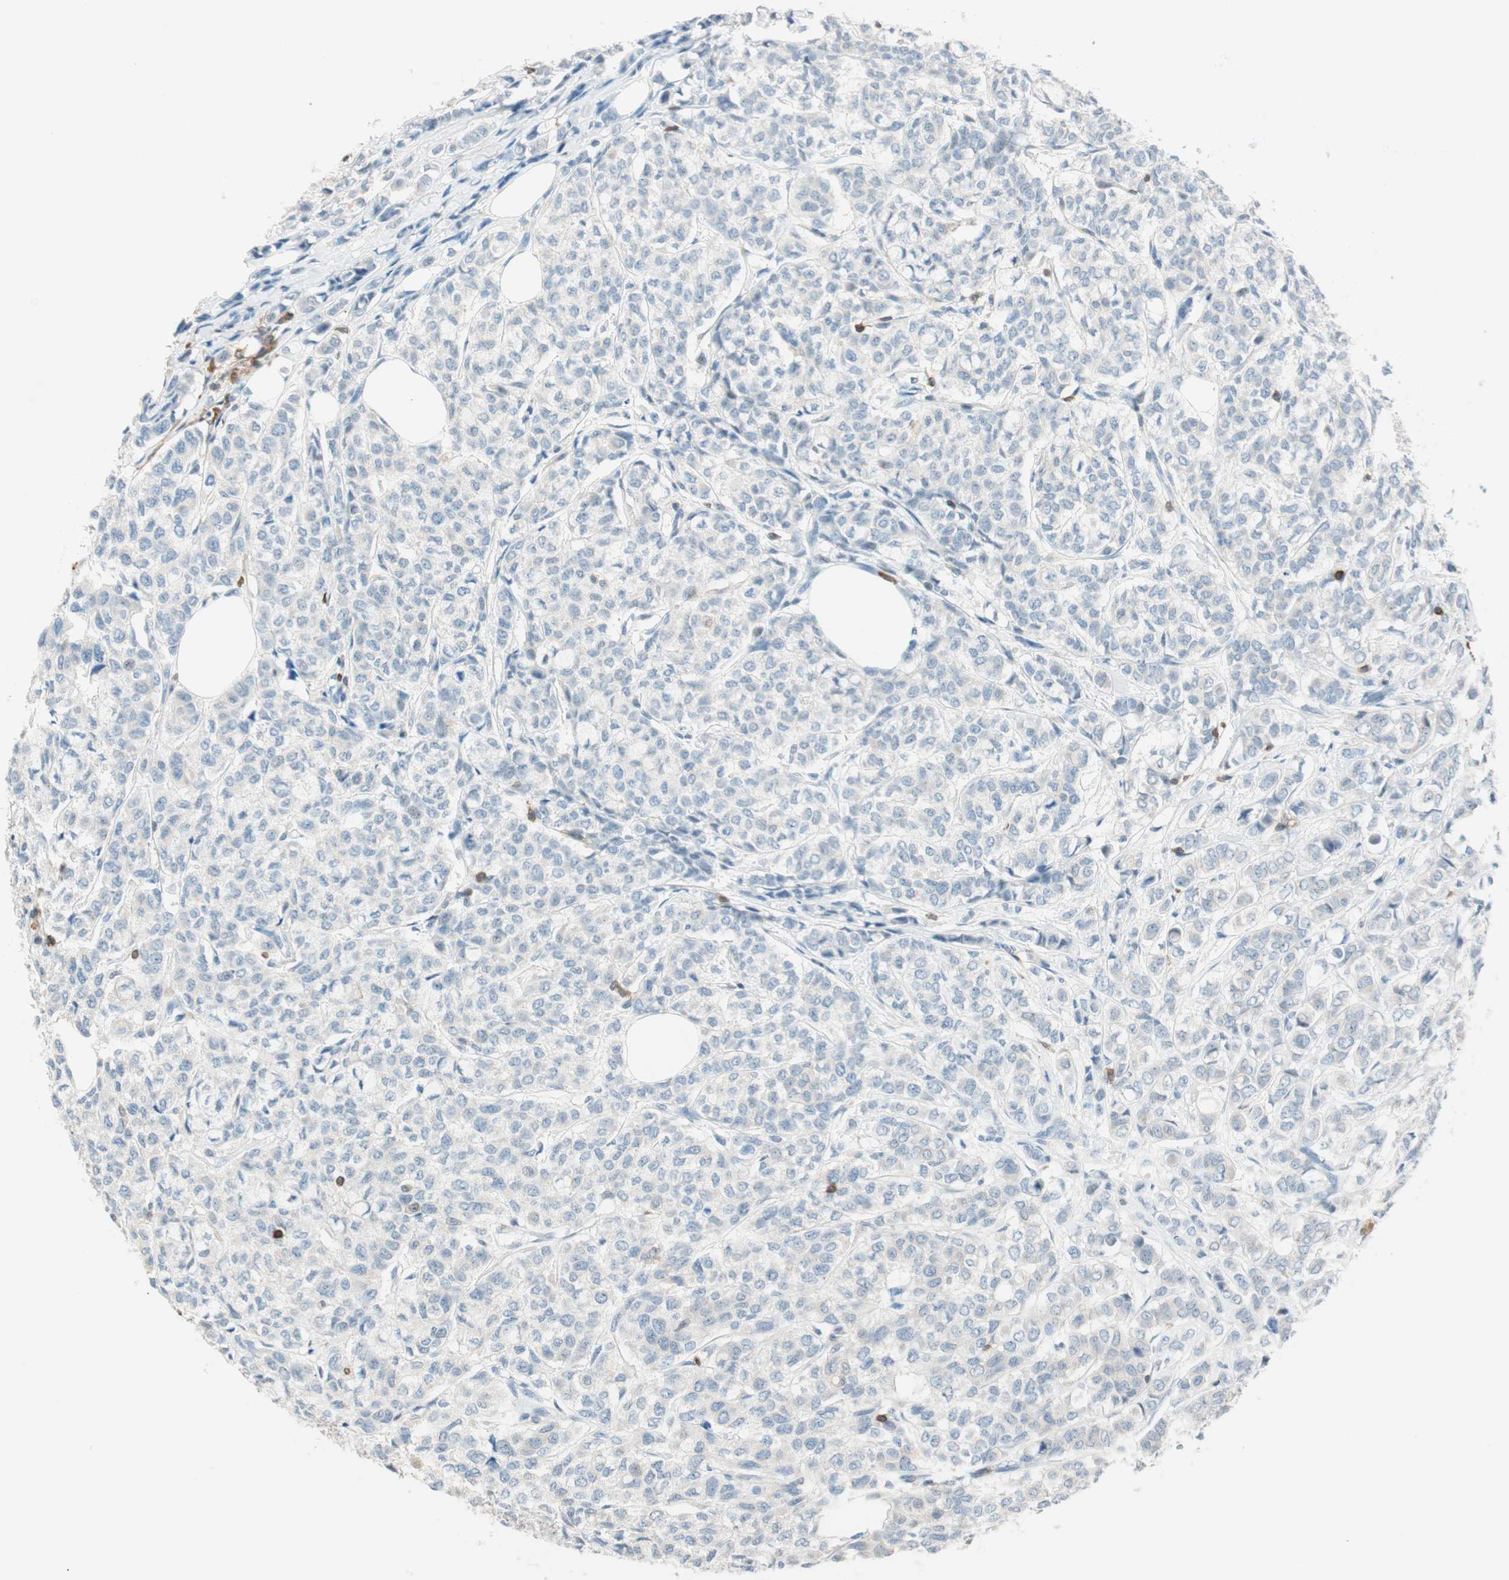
{"staining": {"intensity": "negative", "quantity": "none", "location": "none"}, "tissue": "breast cancer", "cell_type": "Tumor cells", "image_type": "cancer", "snomed": [{"axis": "morphology", "description": "Lobular carcinoma"}, {"axis": "topography", "description": "Breast"}], "caption": "Immunohistochemistry photomicrograph of neoplastic tissue: human breast cancer (lobular carcinoma) stained with DAB (3,3'-diaminobenzidine) shows no significant protein staining in tumor cells.", "gene": "HPGD", "patient": {"sex": "female", "age": 60}}